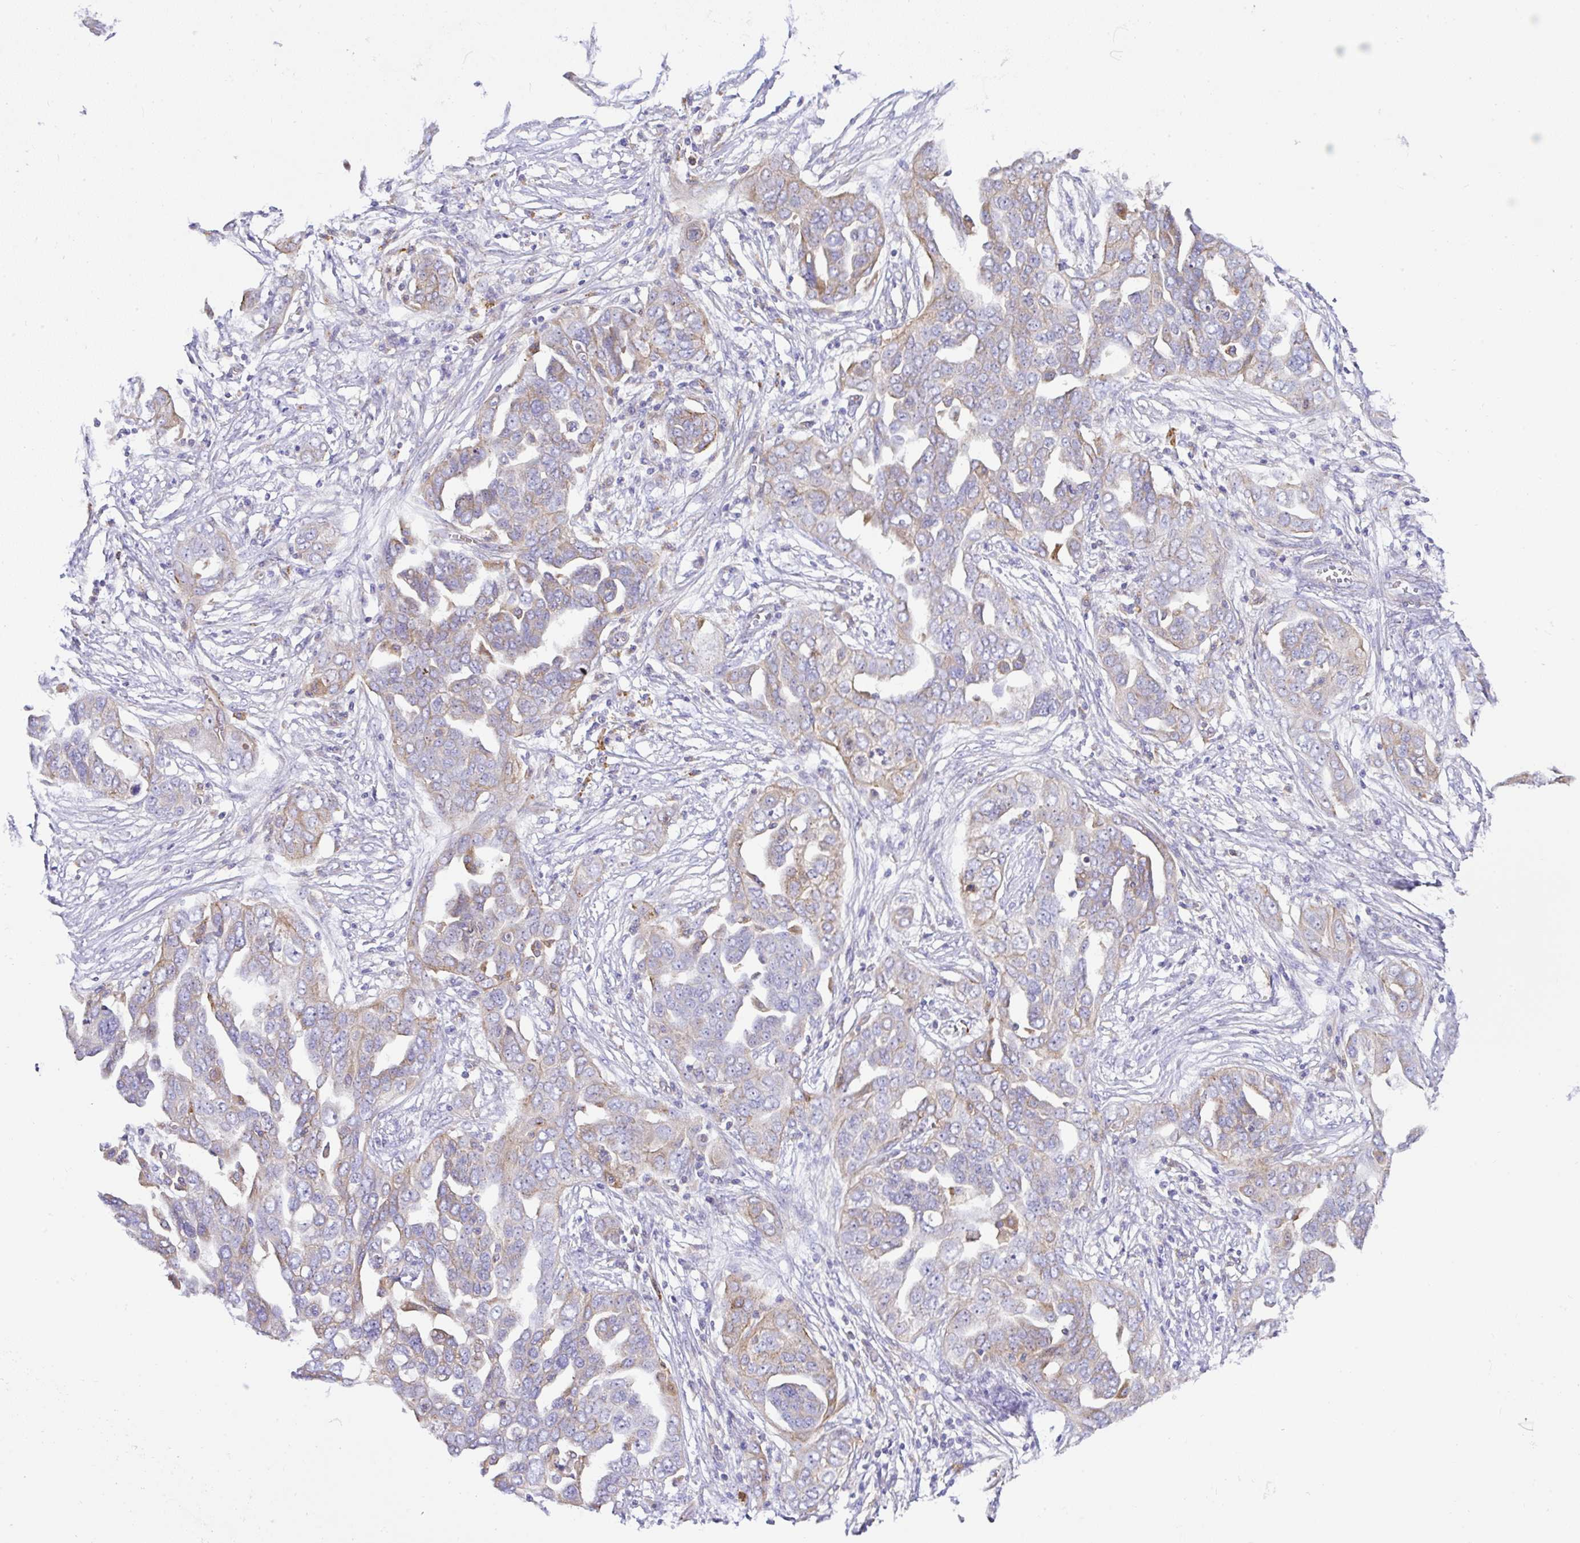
{"staining": {"intensity": "moderate", "quantity": "25%-75%", "location": "cytoplasmic/membranous"}, "tissue": "ovarian cancer", "cell_type": "Tumor cells", "image_type": "cancer", "snomed": [{"axis": "morphology", "description": "Cystadenocarcinoma, serous, NOS"}, {"axis": "topography", "description": "Ovary"}], "caption": "Immunohistochemistry of human ovarian cancer (serous cystadenocarcinoma) displays medium levels of moderate cytoplasmic/membranous staining in approximately 25%-75% of tumor cells.", "gene": "CCDC142", "patient": {"sex": "female", "age": 59}}